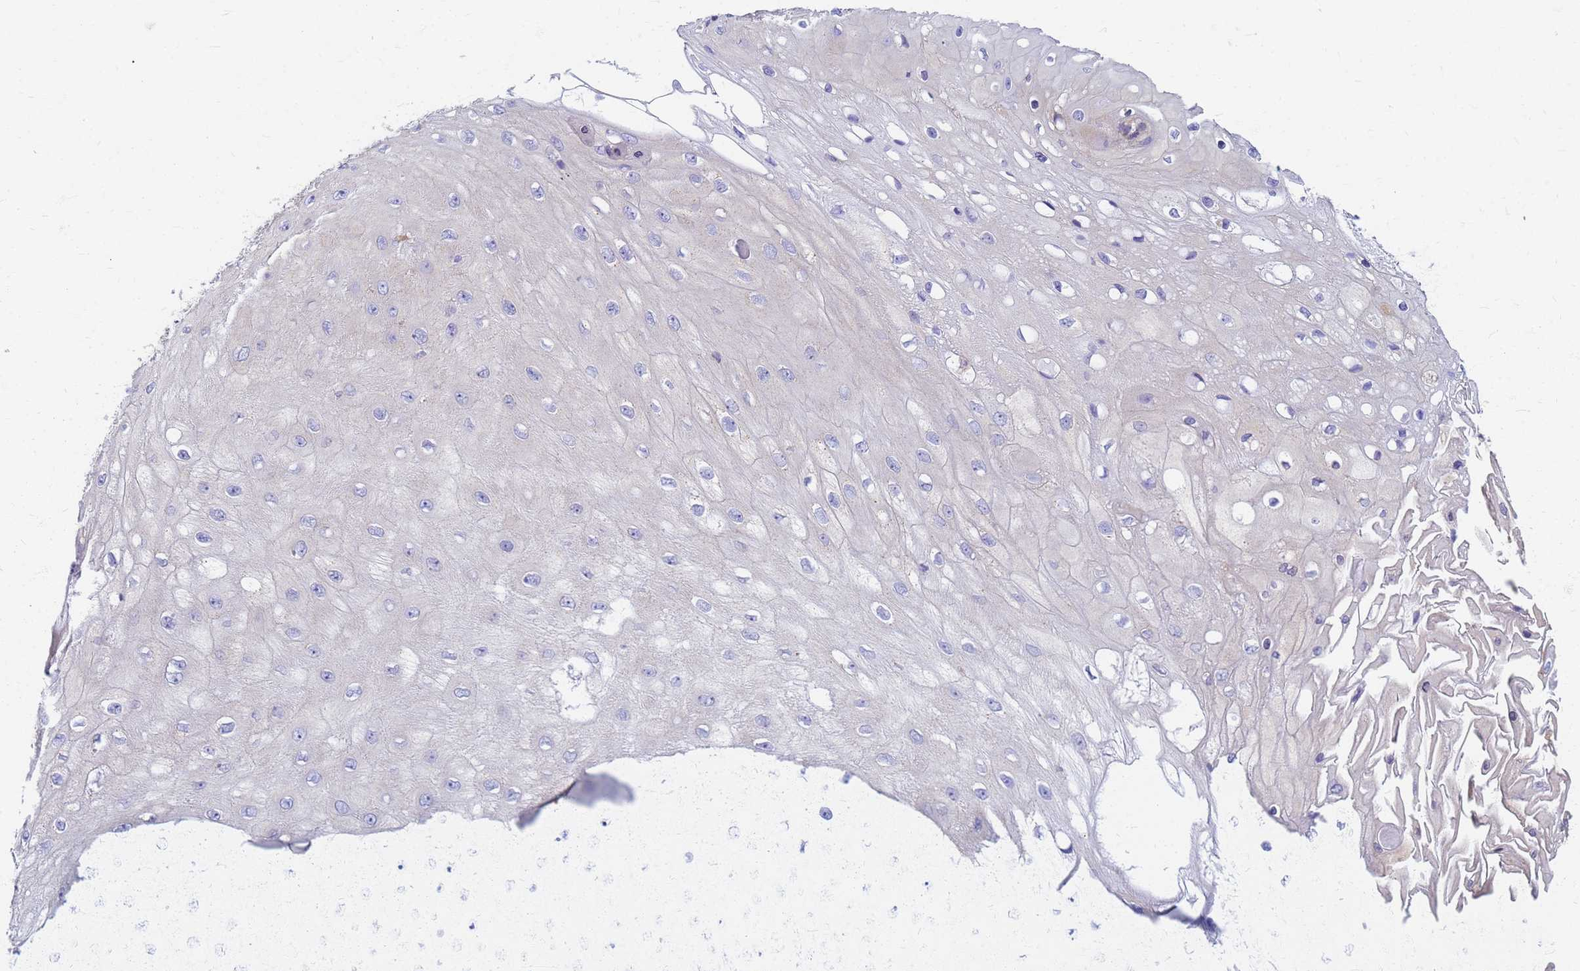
{"staining": {"intensity": "negative", "quantity": "none", "location": "none"}, "tissue": "skin cancer", "cell_type": "Tumor cells", "image_type": "cancer", "snomed": [{"axis": "morphology", "description": "Squamous cell carcinoma, NOS"}, {"axis": "topography", "description": "Skin"}], "caption": "Immunohistochemical staining of skin cancer (squamous cell carcinoma) shows no significant positivity in tumor cells.", "gene": "EEA1", "patient": {"sex": "male", "age": 70}}